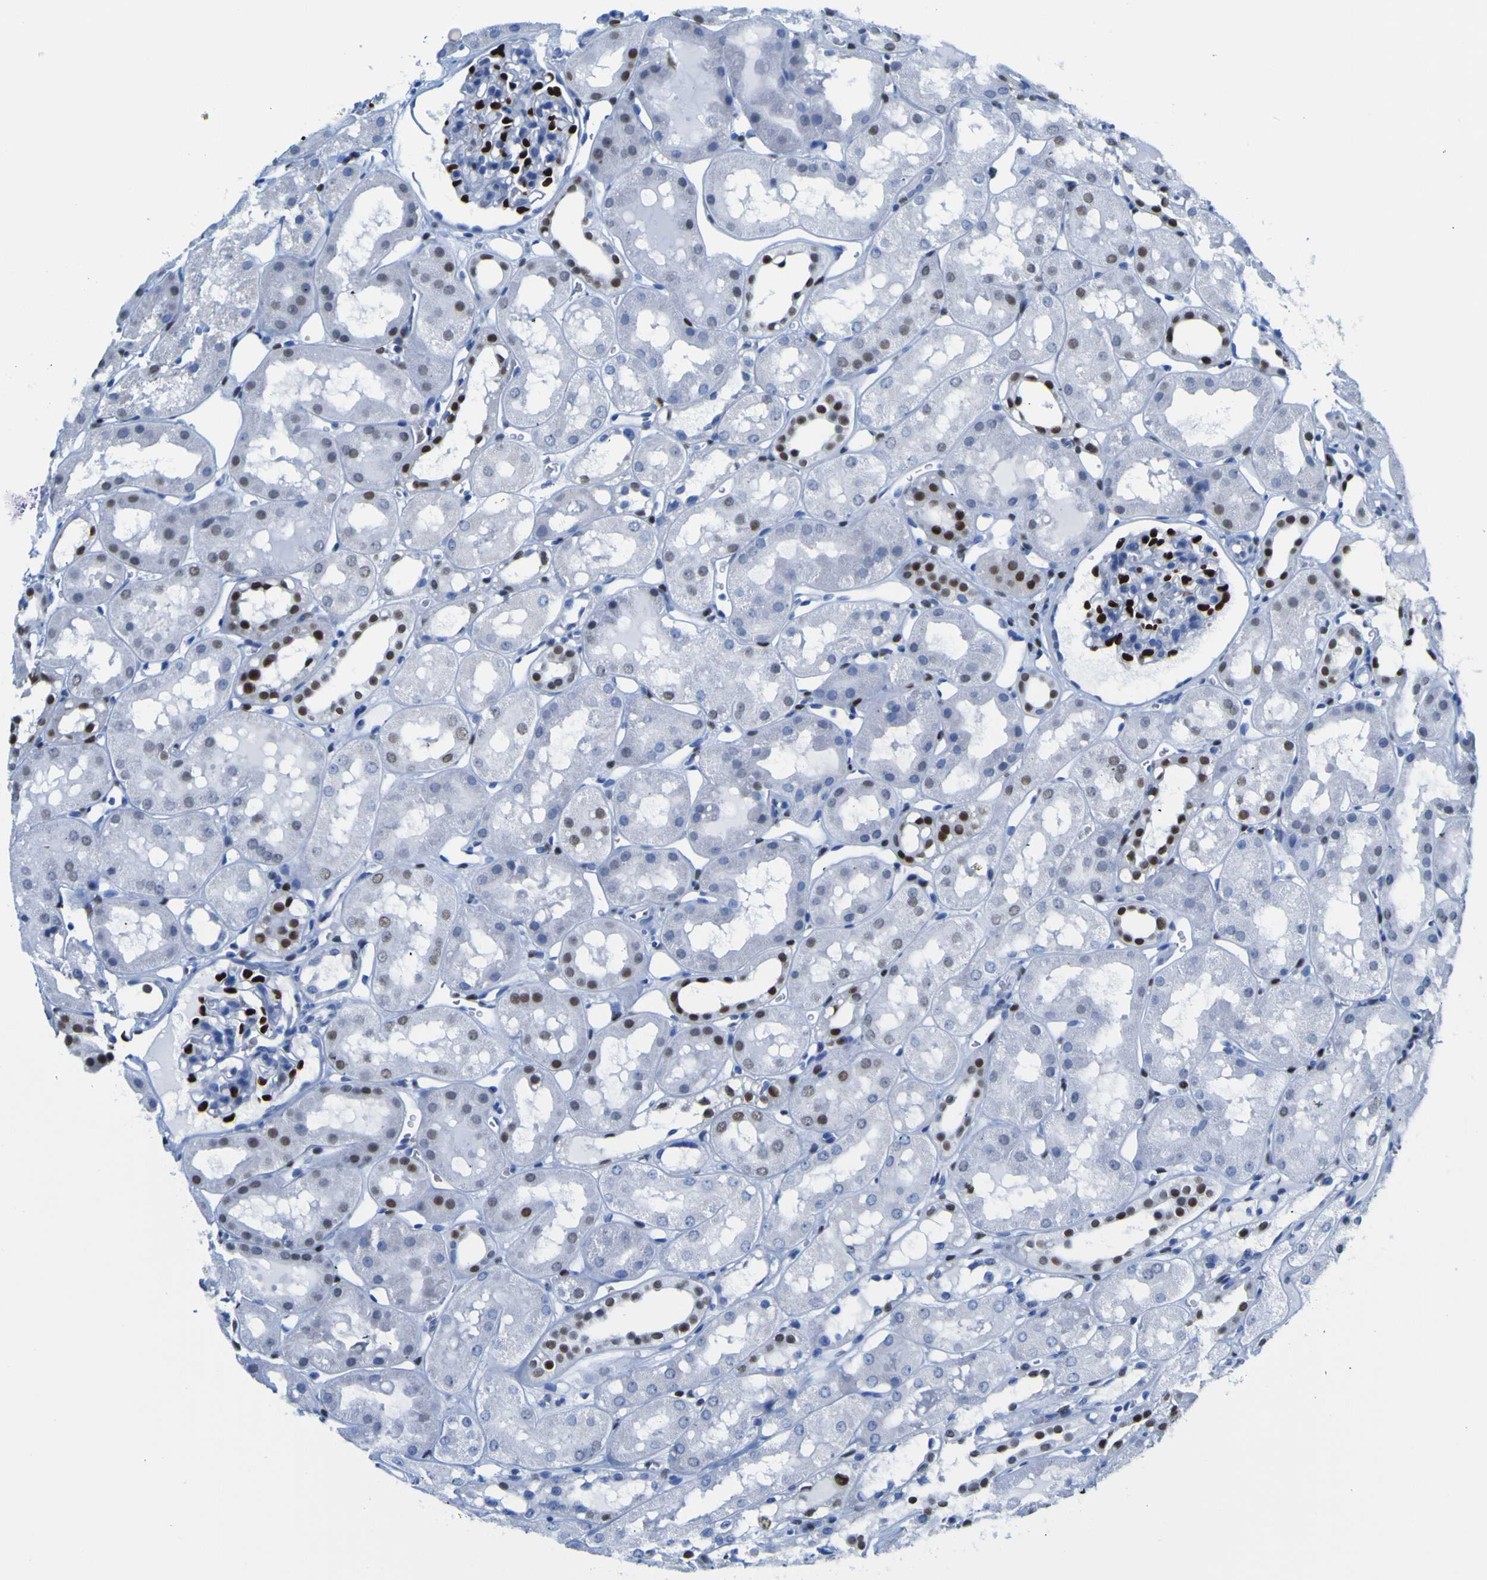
{"staining": {"intensity": "strong", "quantity": "25%-75%", "location": "nuclear"}, "tissue": "kidney", "cell_type": "Cells in glomeruli", "image_type": "normal", "snomed": [{"axis": "morphology", "description": "Normal tissue, NOS"}, {"axis": "topography", "description": "Kidney"}, {"axis": "topography", "description": "Urinary bladder"}], "caption": "This histopathology image displays immunohistochemistry staining of normal human kidney, with high strong nuclear positivity in about 25%-75% of cells in glomeruli.", "gene": "DACH1", "patient": {"sex": "male", "age": 16}}